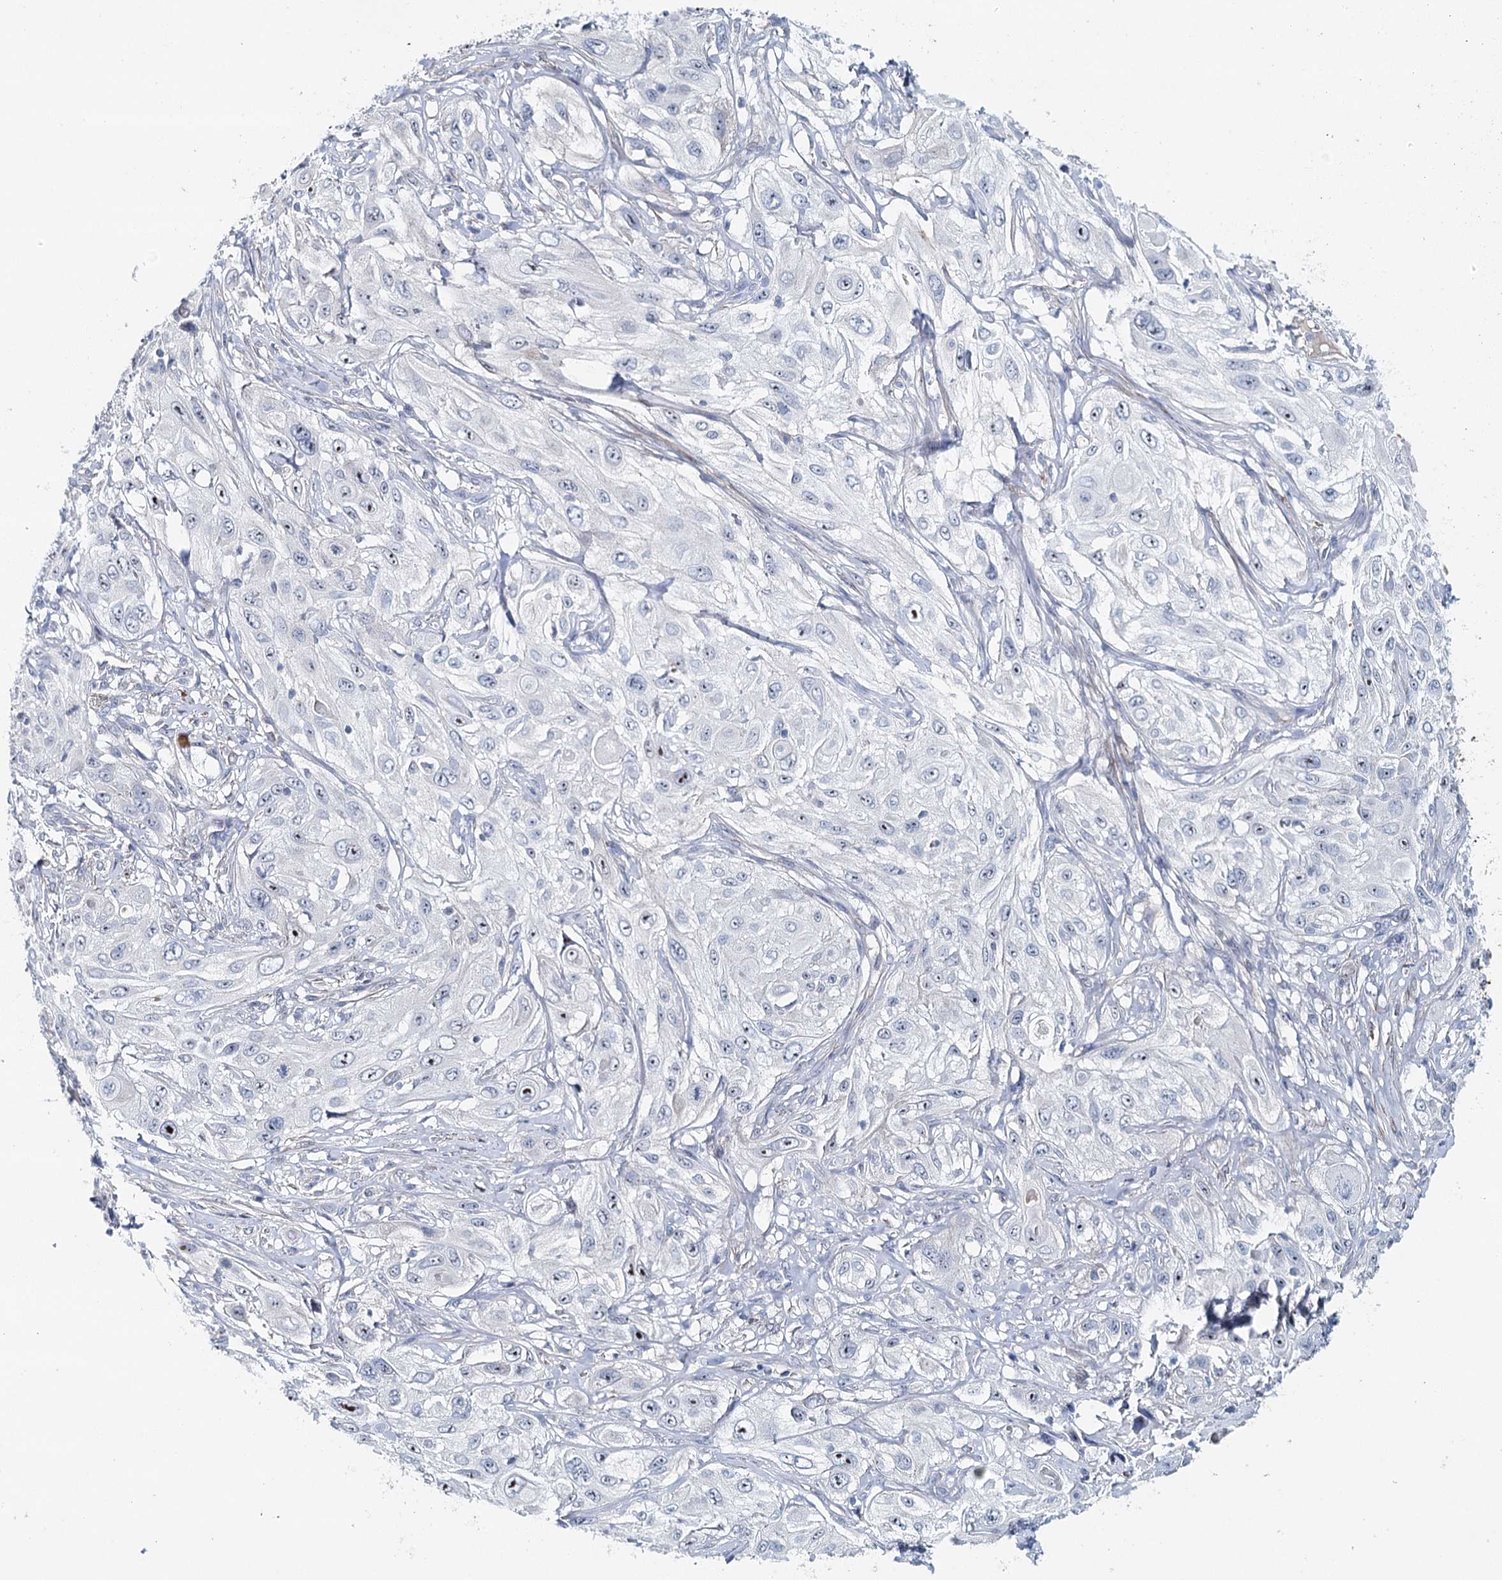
{"staining": {"intensity": "negative", "quantity": "none", "location": "none"}, "tissue": "cervical cancer", "cell_type": "Tumor cells", "image_type": "cancer", "snomed": [{"axis": "morphology", "description": "Squamous cell carcinoma, NOS"}, {"axis": "topography", "description": "Cervix"}], "caption": "The photomicrograph shows no staining of tumor cells in cervical squamous cell carcinoma.", "gene": "RBM43", "patient": {"sex": "female", "age": 42}}